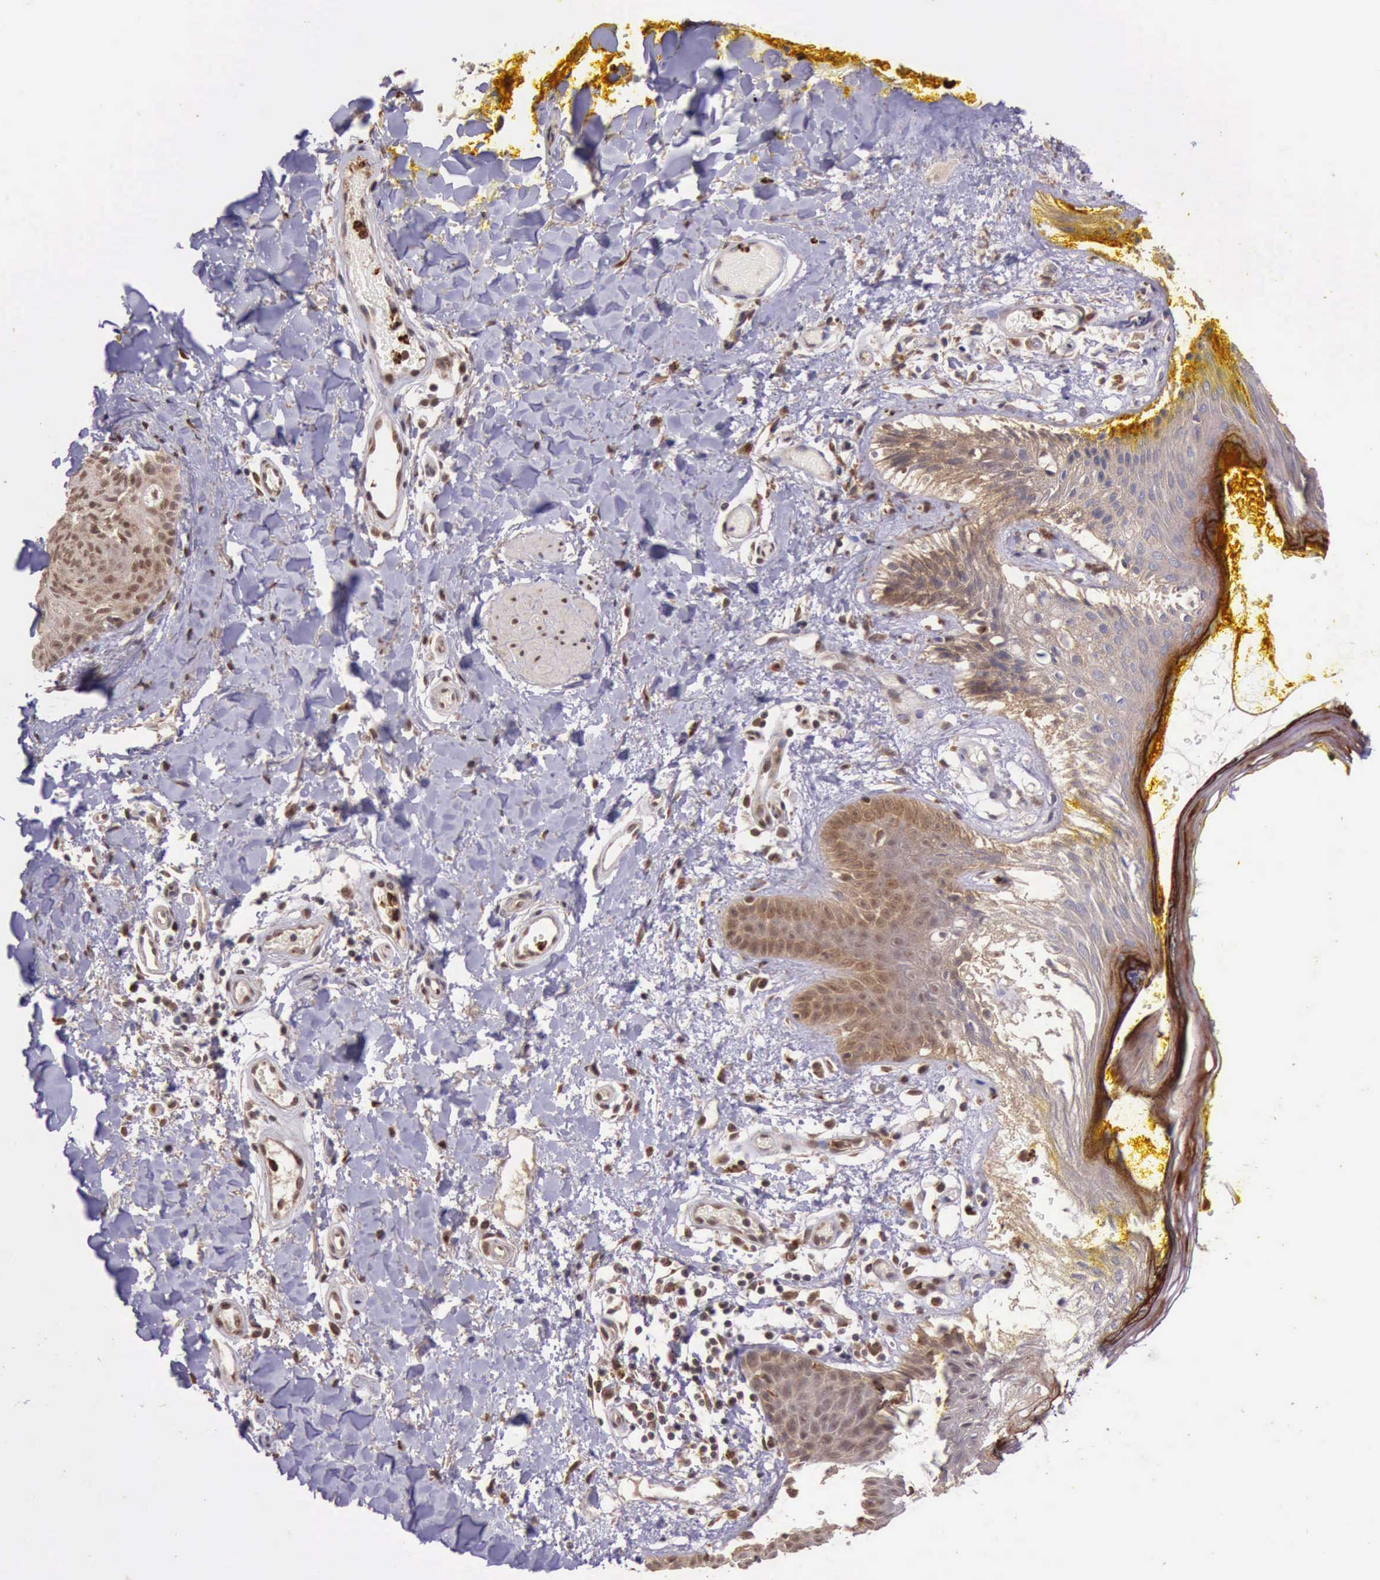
{"staining": {"intensity": "moderate", "quantity": "25%-75%", "location": "cytoplasmic/membranous"}, "tissue": "skin", "cell_type": "Epidermal cells", "image_type": "normal", "snomed": [{"axis": "morphology", "description": "Normal tissue, NOS"}, {"axis": "topography", "description": "Skin"}, {"axis": "topography", "description": "Anal"}], "caption": "Benign skin was stained to show a protein in brown. There is medium levels of moderate cytoplasmic/membranous expression in about 25%-75% of epidermal cells.", "gene": "ARMCX3", "patient": {"sex": "male", "age": 61}}